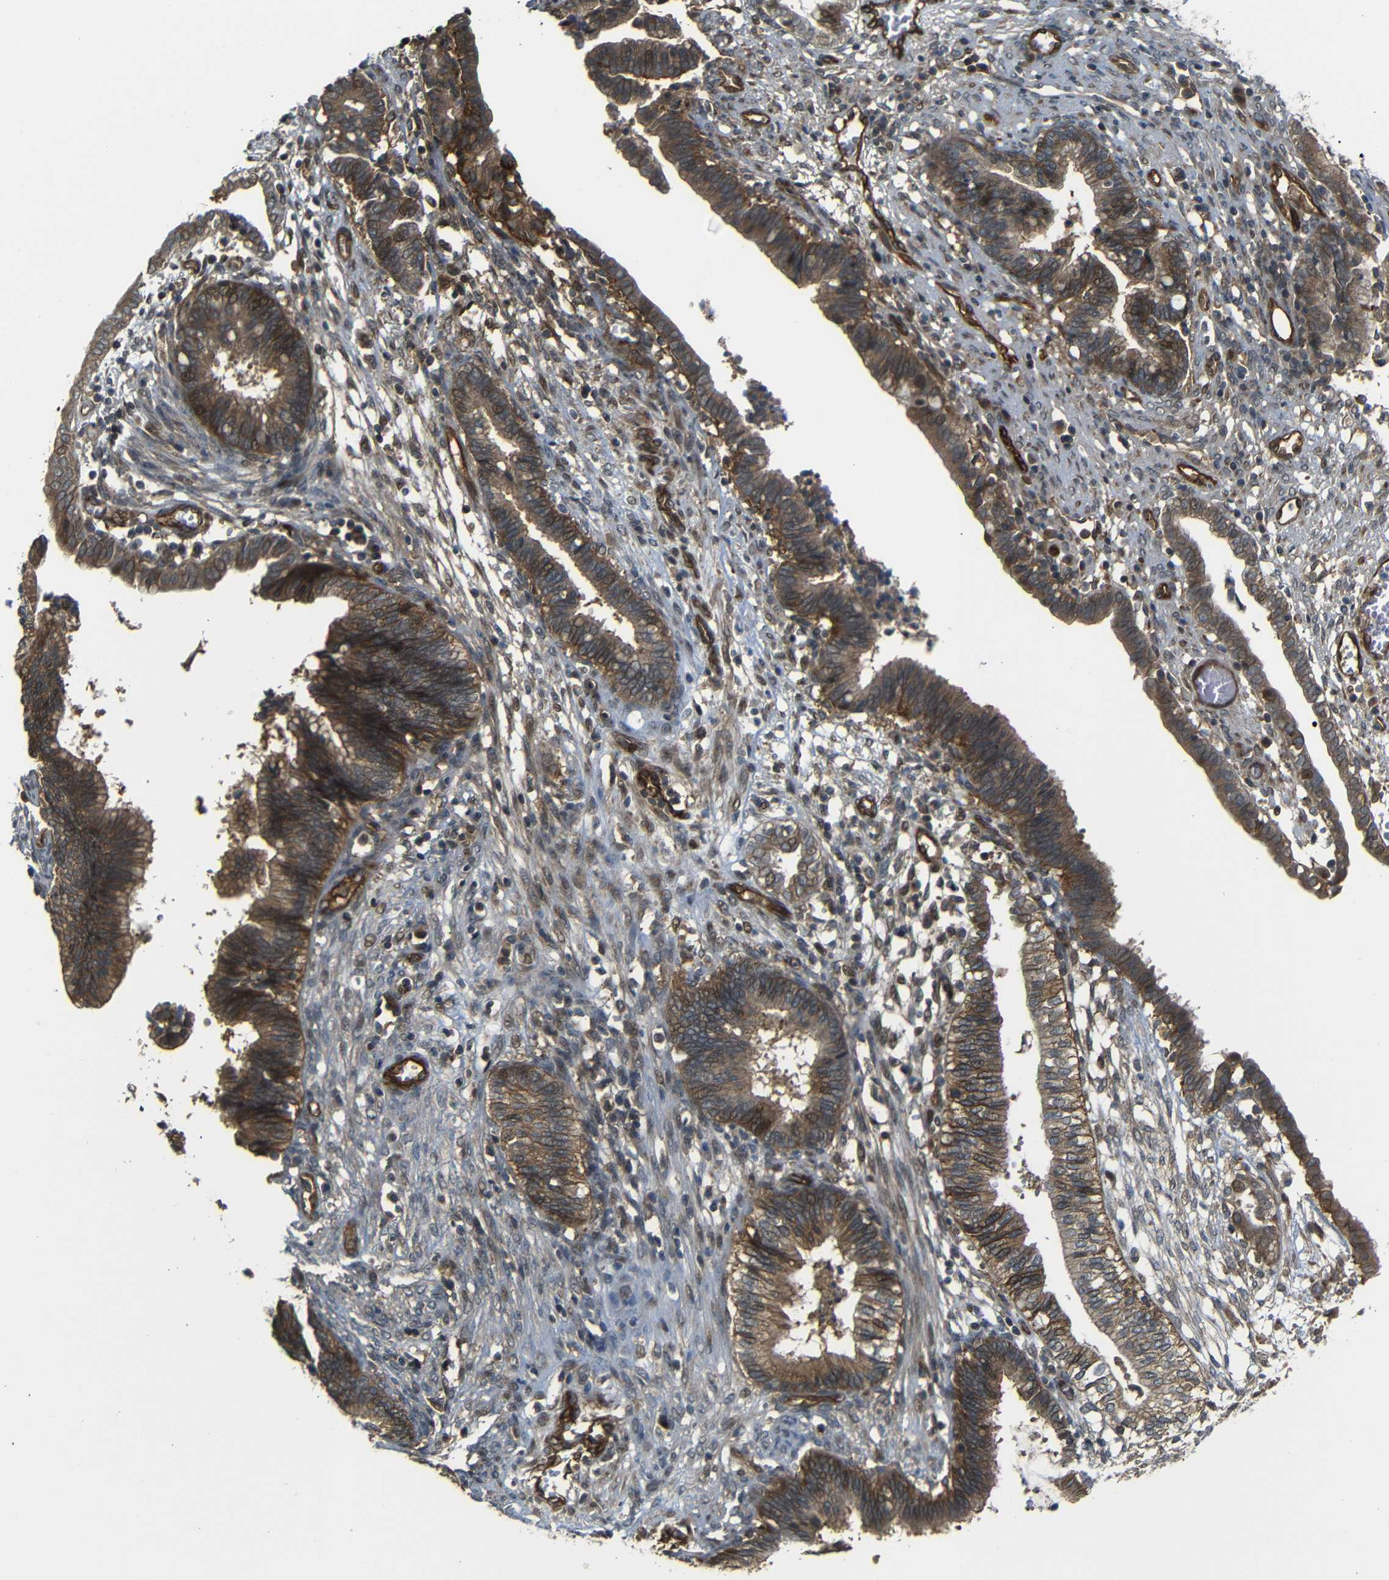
{"staining": {"intensity": "moderate", "quantity": ">75%", "location": "cytoplasmic/membranous,nuclear"}, "tissue": "cervical cancer", "cell_type": "Tumor cells", "image_type": "cancer", "snomed": [{"axis": "morphology", "description": "Adenocarcinoma, NOS"}, {"axis": "topography", "description": "Cervix"}], "caption": "A photomicrograph of human adenocarcinoma (cervical) stained for a protein demonstrates moderate cytoplasmic/membranous and nuclear brown staining in tumor cells. The protein of interest is shown in brown color, while the nuclei are stained blue.", "gene": "RELL1", "patient": {"sex": "female", "age": 44}}